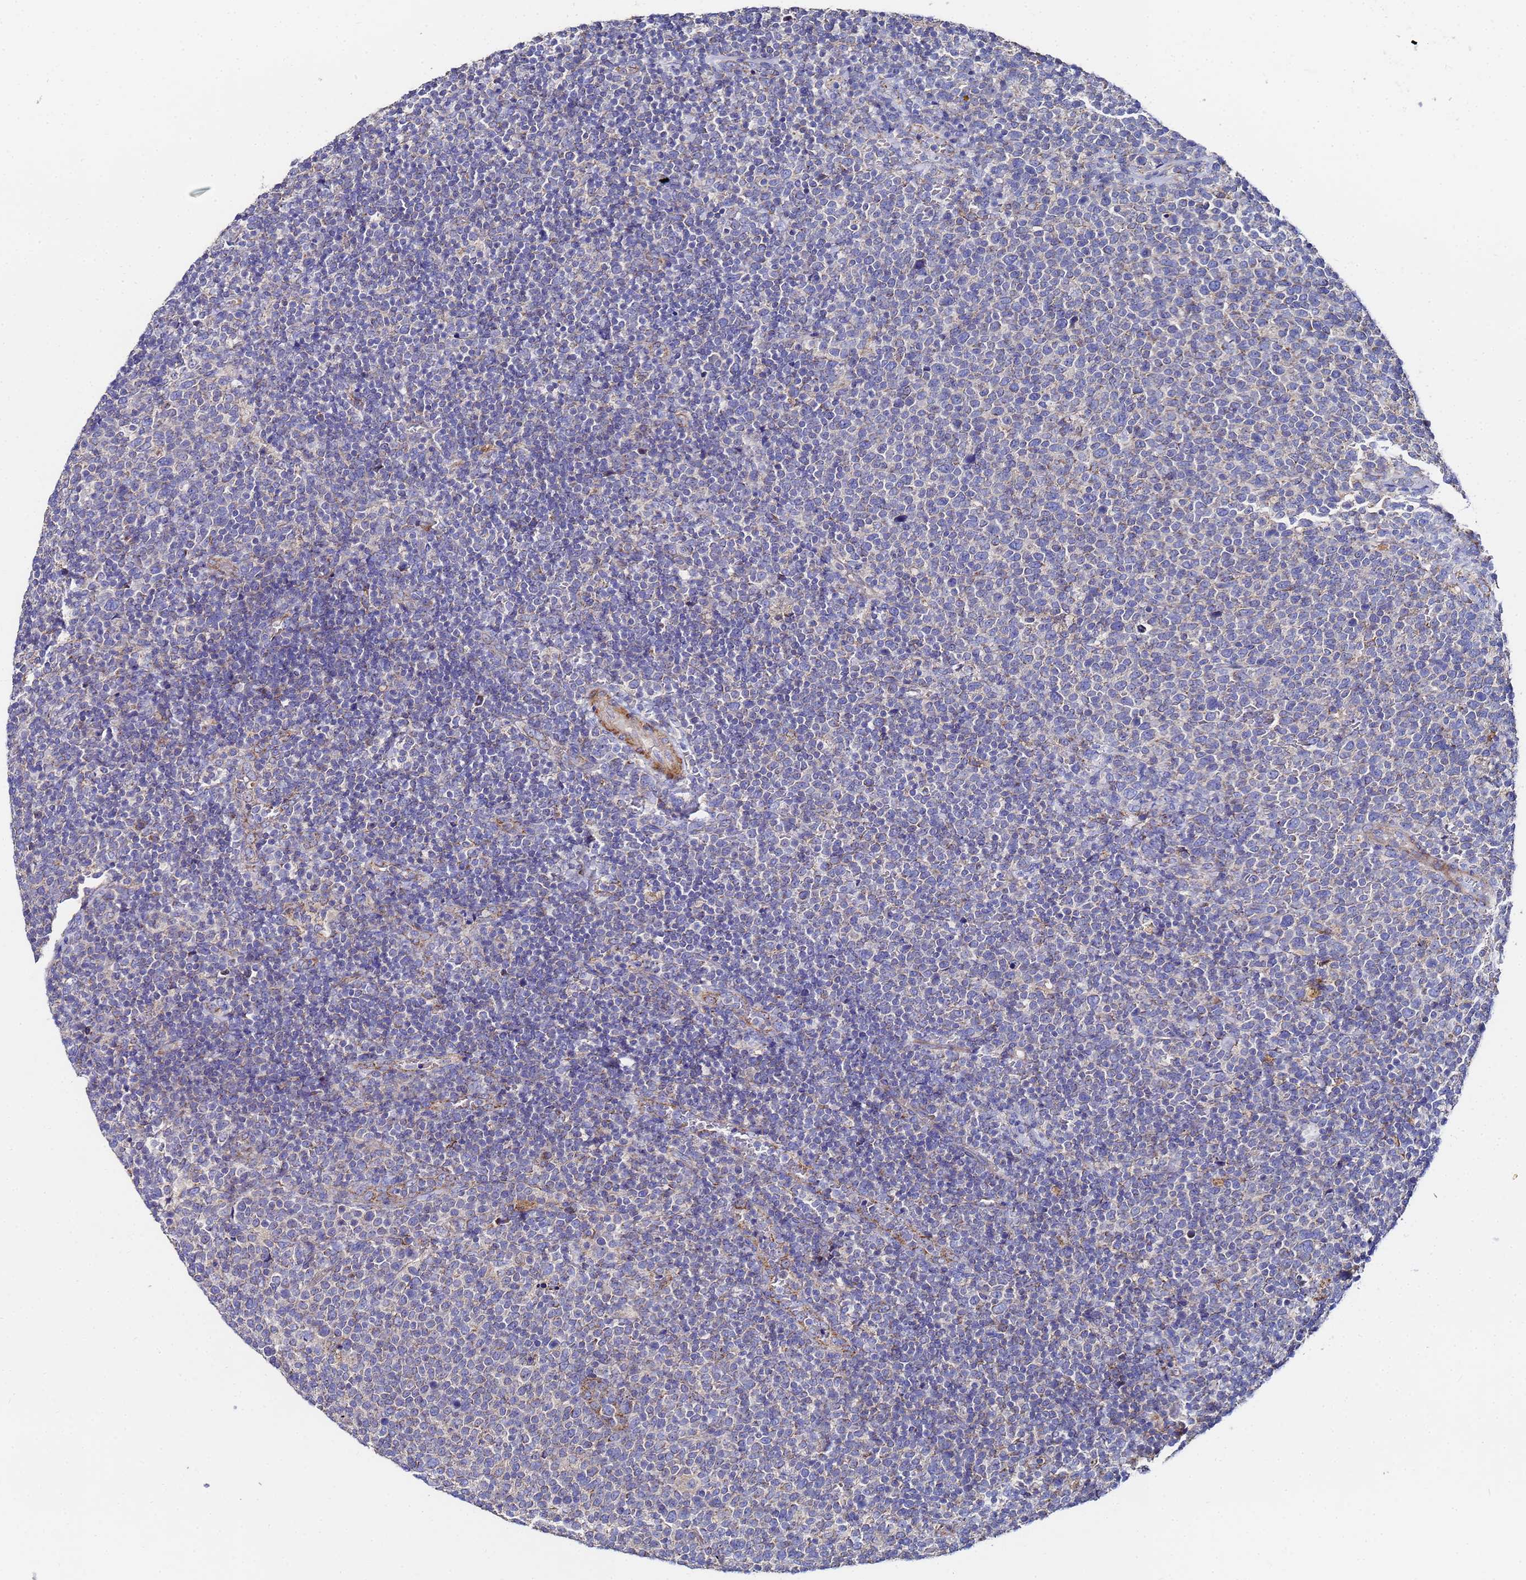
{"staining": {"intensity": "negative", "quantity": "none", "location": "none"}, "tissue": "lymphoma", "cell_type": "Tumor cells", "image_type": "cancer", "snomed": [{"axis": "morphology", "description": "Malignant lymphoma, non-Hodgkin's type, High grade"}, {"axis": "topography", "description": "Lymph node"}], "caption": "This is a micrograph of immunohistochemistry (IHC) staining of lymphoma, which shows no positivity in tumor cells.", "gene": "FAHD2A", "patient": {"sex": "male", "age": 61}}